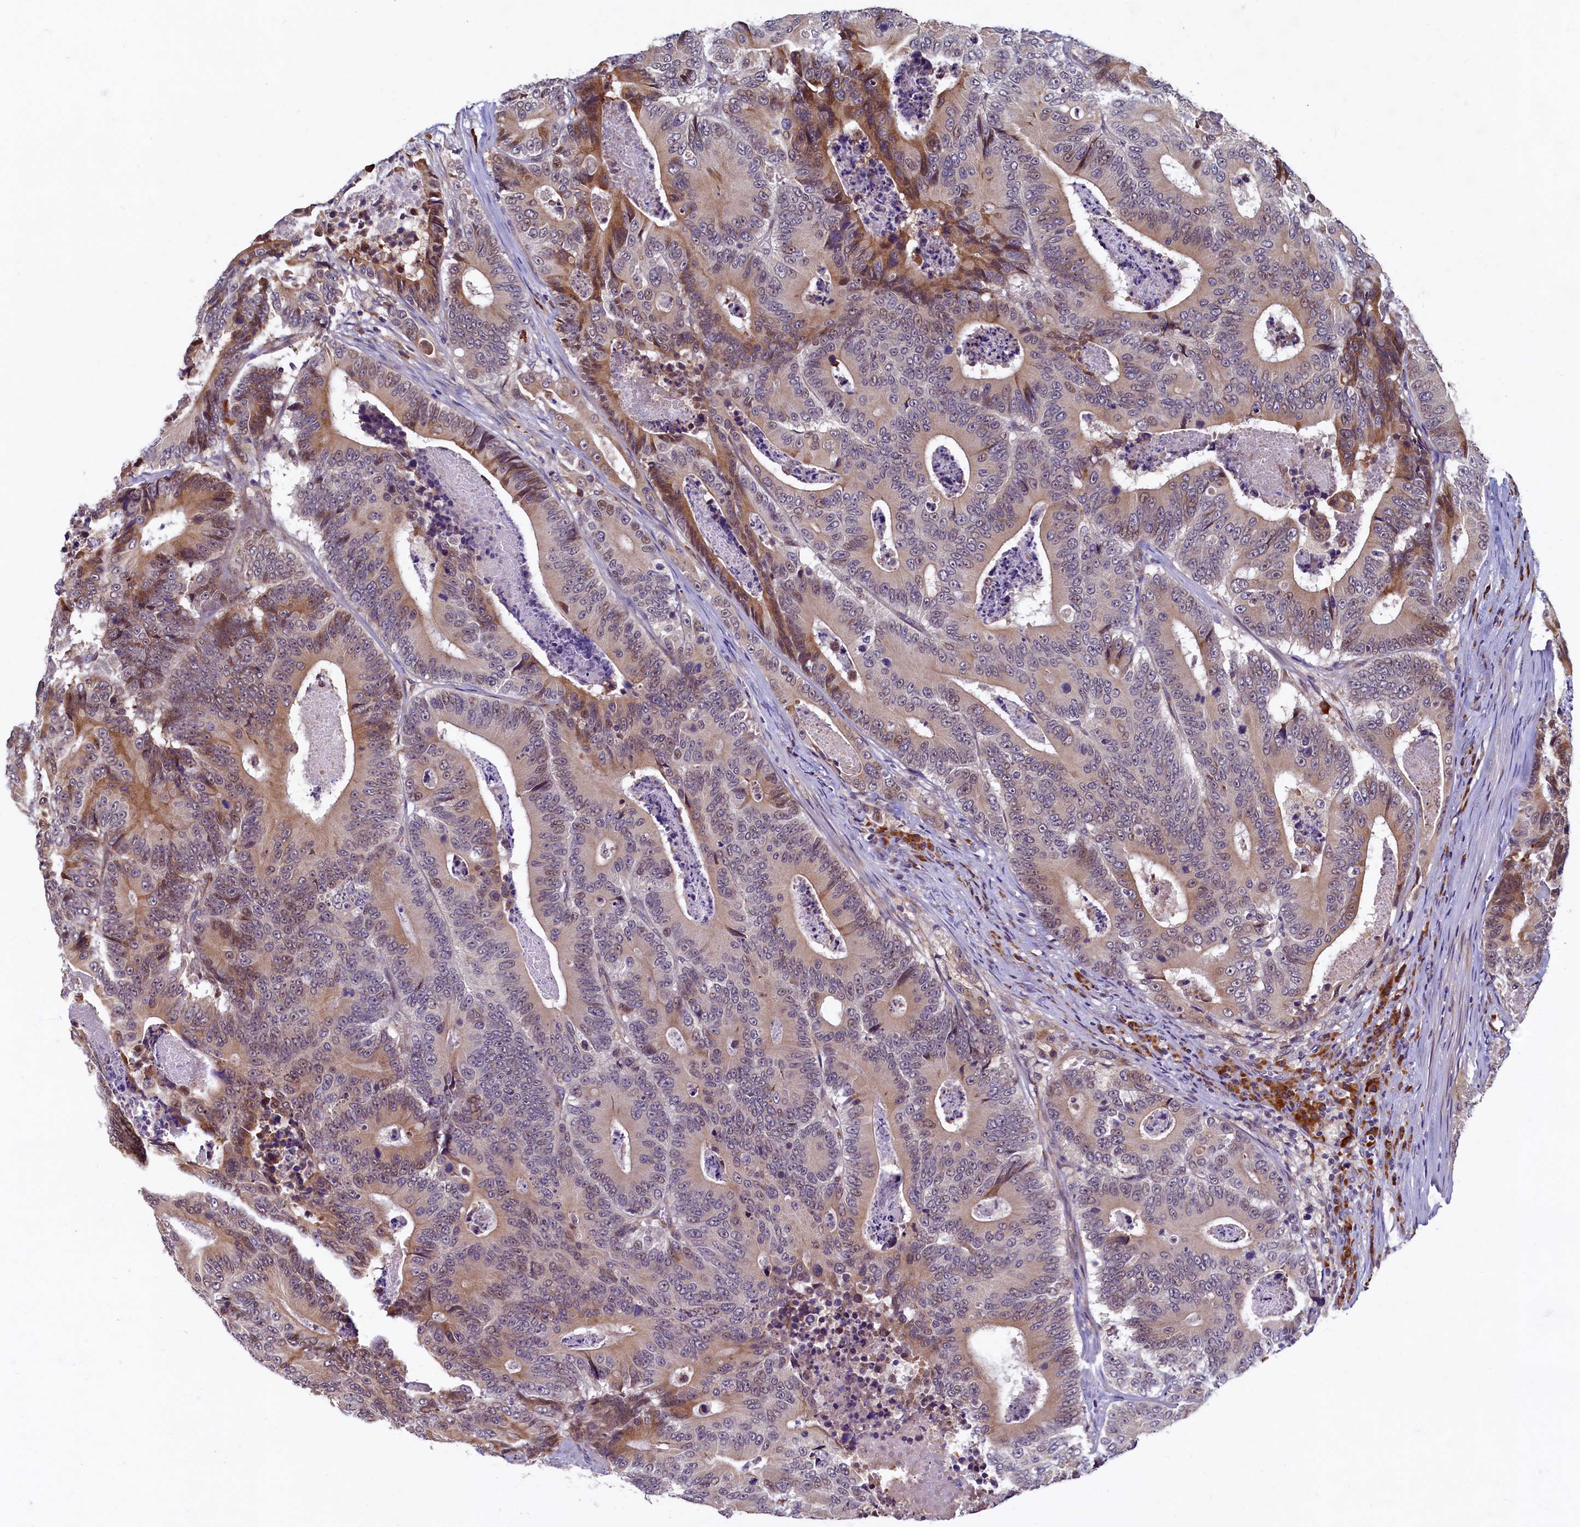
{"staining": {"intensity": "moderate", "quantity": "25%-75%", "location": "cytoplasmic/membranous,nuclear"}, "tissue": "colorectal cancer", "cell_type": "Tumor cells", "image_type": "cancer", "snomed": [{"axis": "morphology", "description": "Adenocarcinoma, NOS"}, {"axis": "topography", "description": "Colon"}], "caption": "The histopathology image displays a brown stain indicating the presence of a protein in the cytoplasmic/membranous and nuclear of tumor cells in colorectal cancer (adenocarcinoma).", "gene": "SLC16A14", "patient": {"sex": "male", "age": 83}}